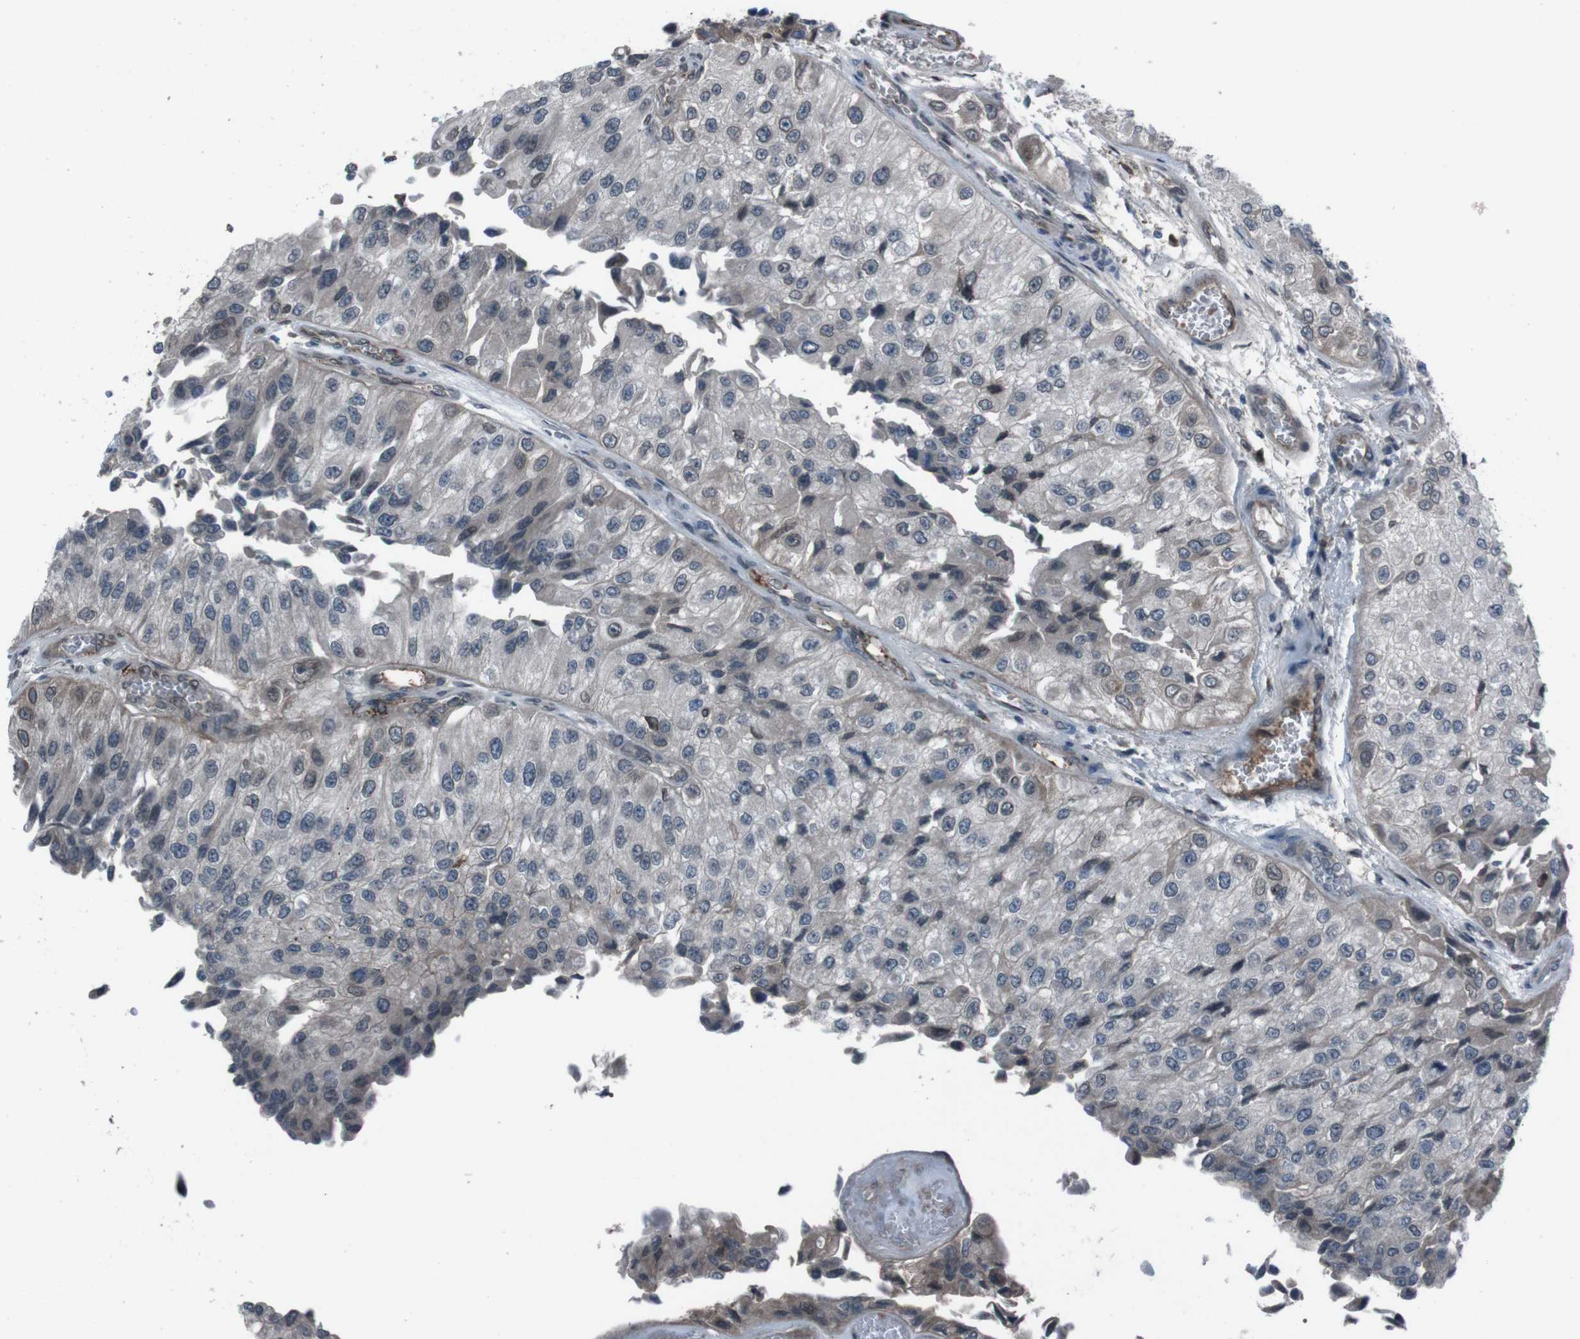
{"staining": {"intensity": "weak", "quantity": "<25%", "location": "cytoplasmic/membranous,nuclear"}, "tissue": "urothelial cancer", "cell_type": "Tumor cells", "image_type": "cancer", "snomed": [{"axis": "morphology", "description": "Urothelial carcinoma, High grade"}, {"axis": "topography", "description": "Kidney"}, {"axis": "topography", "description": "Urinary bladder"}], "caption": "An image of human urothelial carcinoma (high-grade) is negative for staining in tumor cells.", "gene": "SS18L1", "patient": {"sex": "male", "age": 77}}